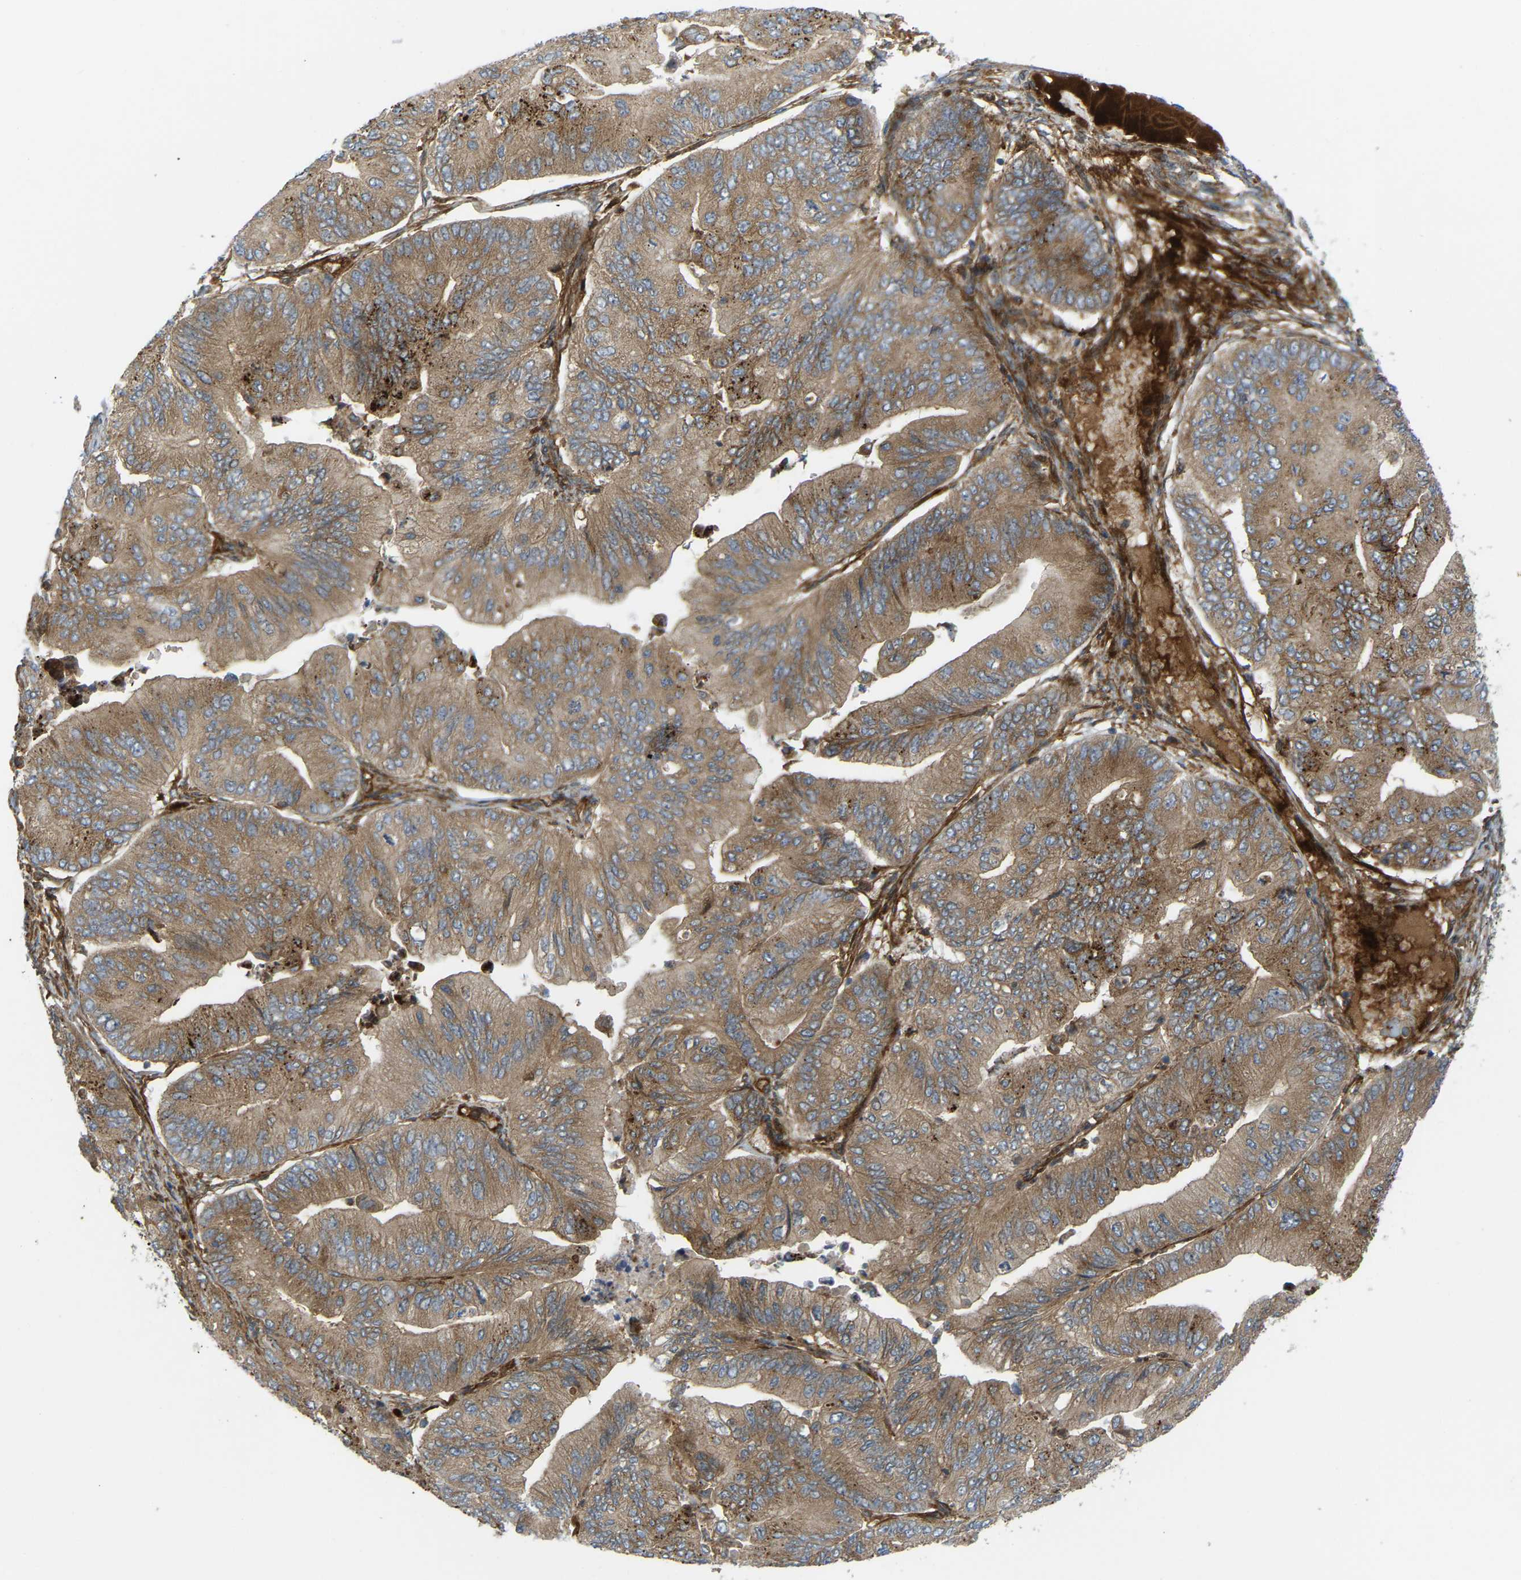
{"staining": {"intensity": "moderate", "quantity": ">75%", "location": "cytoplasmic/membranous"}, "tissue": "ovarian cancer", "cell_type": "Tumor cells", "image_type": "cancer", "snomed": [{"axis": "morphology", "description": "Cystadenocarcinoma, mucinous, NOS"}, {"axis": "topography", "description": "Ovary"}], "caption": "Moderate cytoplasmic/membranous expression is seen in about >75% of tumor cells in ovarian cancer (mucinous cystadenocarcinoma). (Brightfield microscopy of DAB IHC at high magnification).", "gene": "PICALM", "patient": {"sex": "female", "age": 61}}